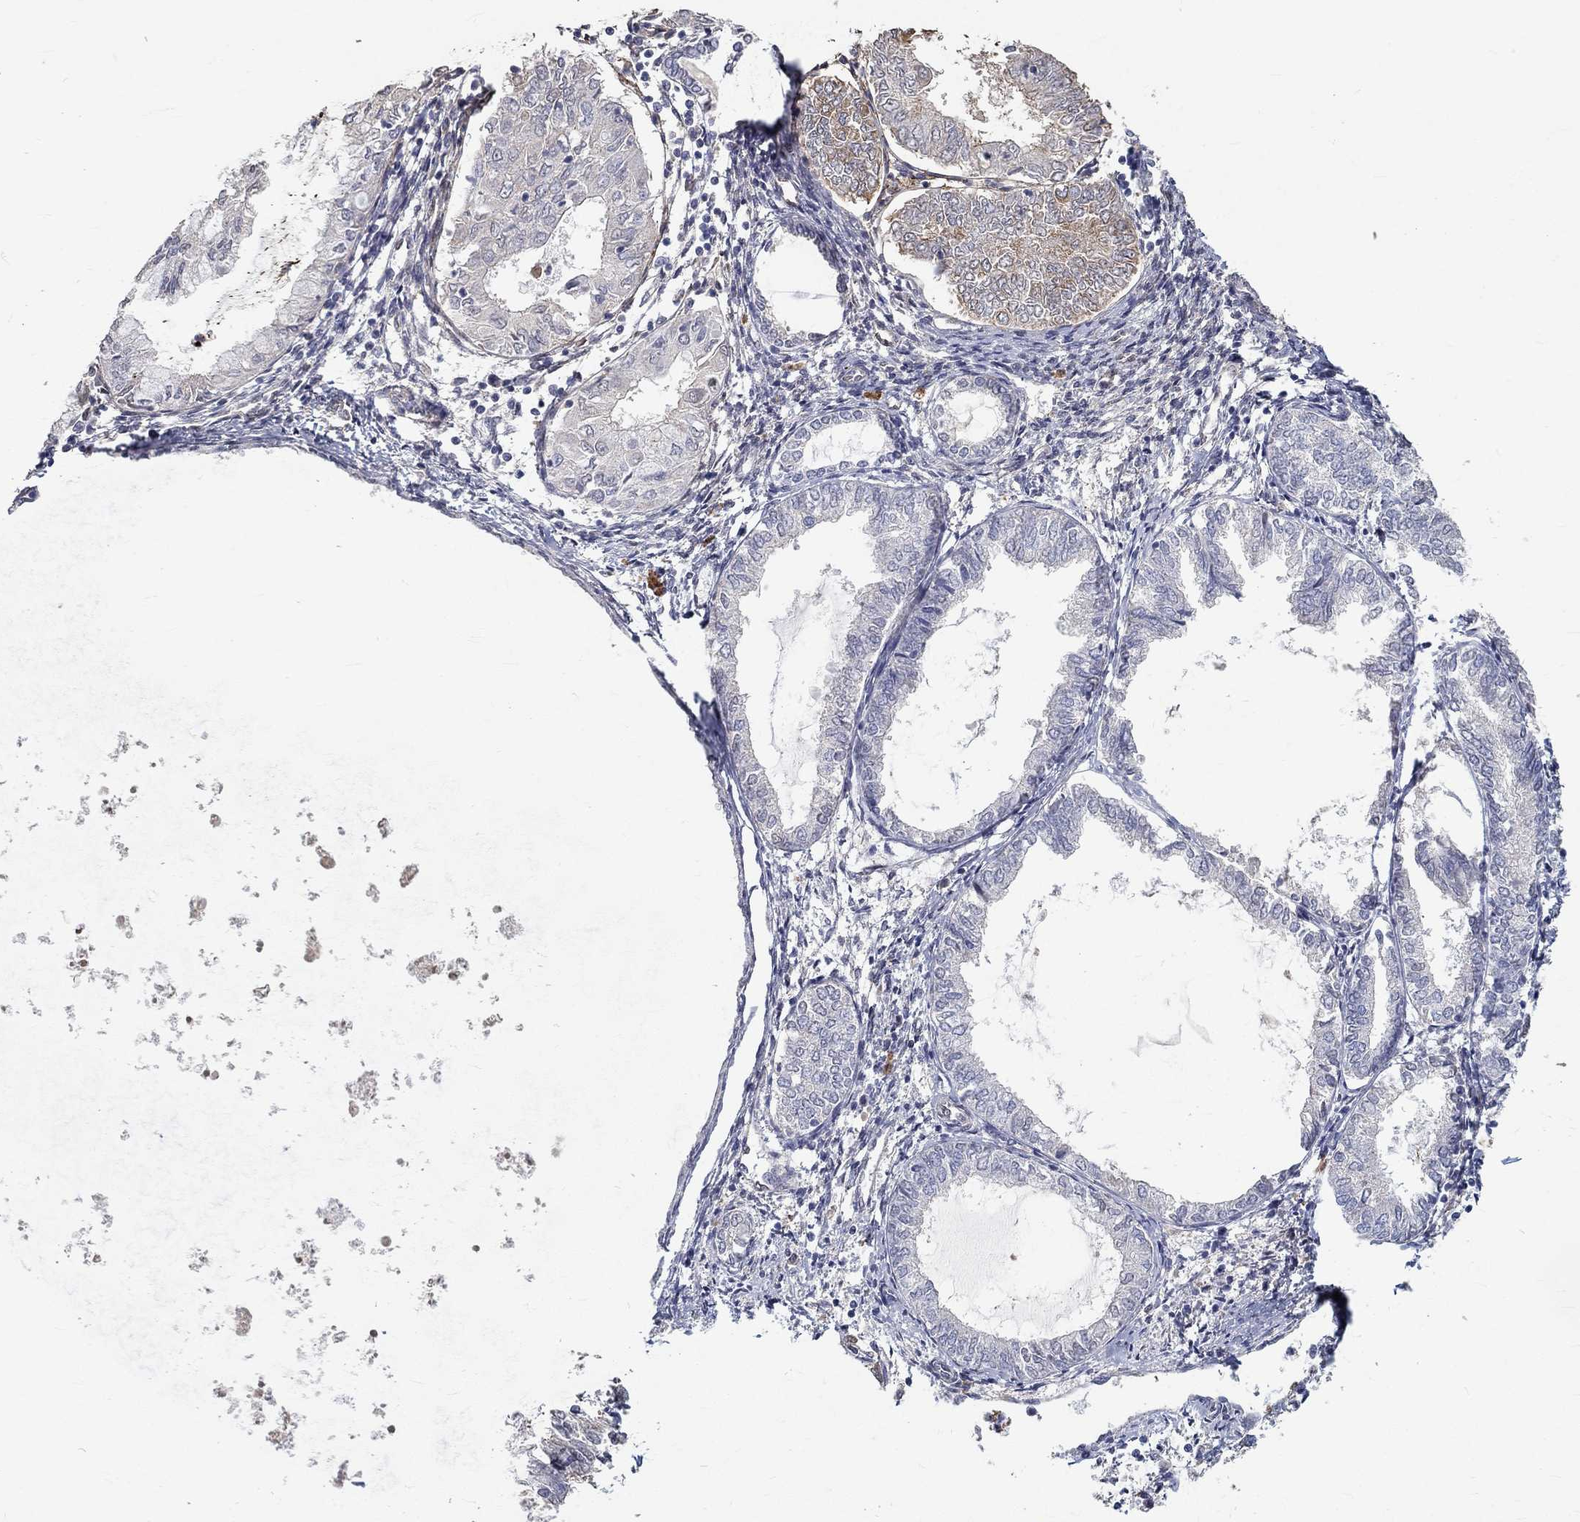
{"staining": {"intensity": "moderate", "quantity": "<25%", "location": "cytoplasmic/membranous"}, "tissue": "endometrial cancer", "cell_type": "Tumor cells", "image_type": "cancer", "snomed": [{"axis": "morphology", "description": "Adenocarcinoma, NOS"}, {"axis": "topography", "description": "Endometrium"}], "caption": "Endometrial cancer (adenocarcinoma) stained for a protein (brown) displays moderate cytoplasmic/membranous positive expression in approximately <25% of tumor cells.", "gene": "FGF2", "patient": {"sex": "female", "age": 68}}